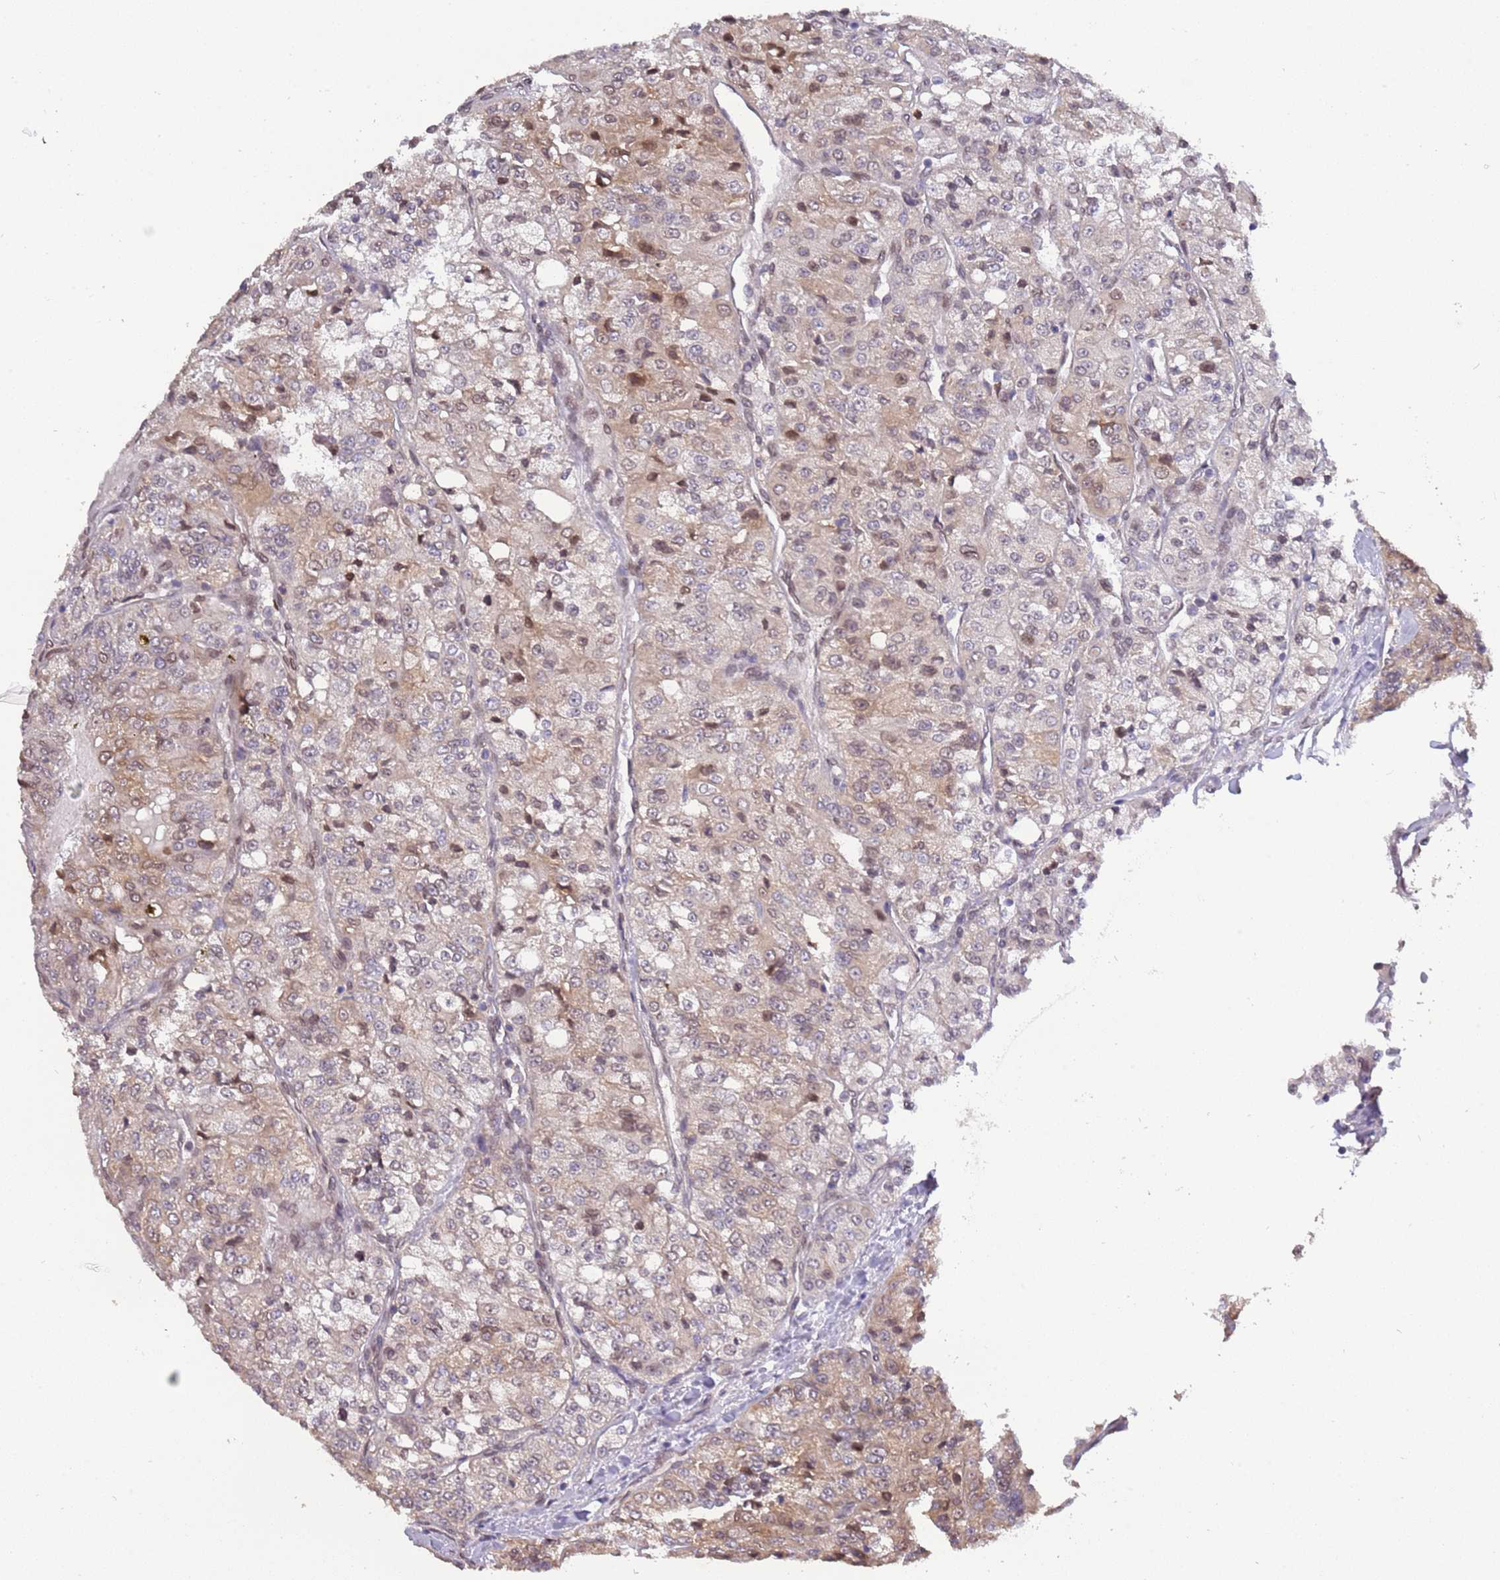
{"staining": {"intensity": "weak", "quantity": "25%-75%", "location": "cytoplasmic/membranous,nuclear"}, "tissue": "renal cancer", "cell_type": "Tumor cells", "image_type": "cancer", "snomed": [{"axis": "morphology", "description": "Adenocarcinoma, NOS"}, {"axis": "topography", "description": "Kidney"}], "caption": "Immunohistochemical staining of human renal adenocarcinoma demonstrates low levels of weak cytoplasmic/membranous and nuclear expression in approximately 25%-75% of tumor cells. (DAB IHC with brightfield microscopy, high magnification).", "gene": "ZNF665", "patient": {"sex": "female", "age": 63}}